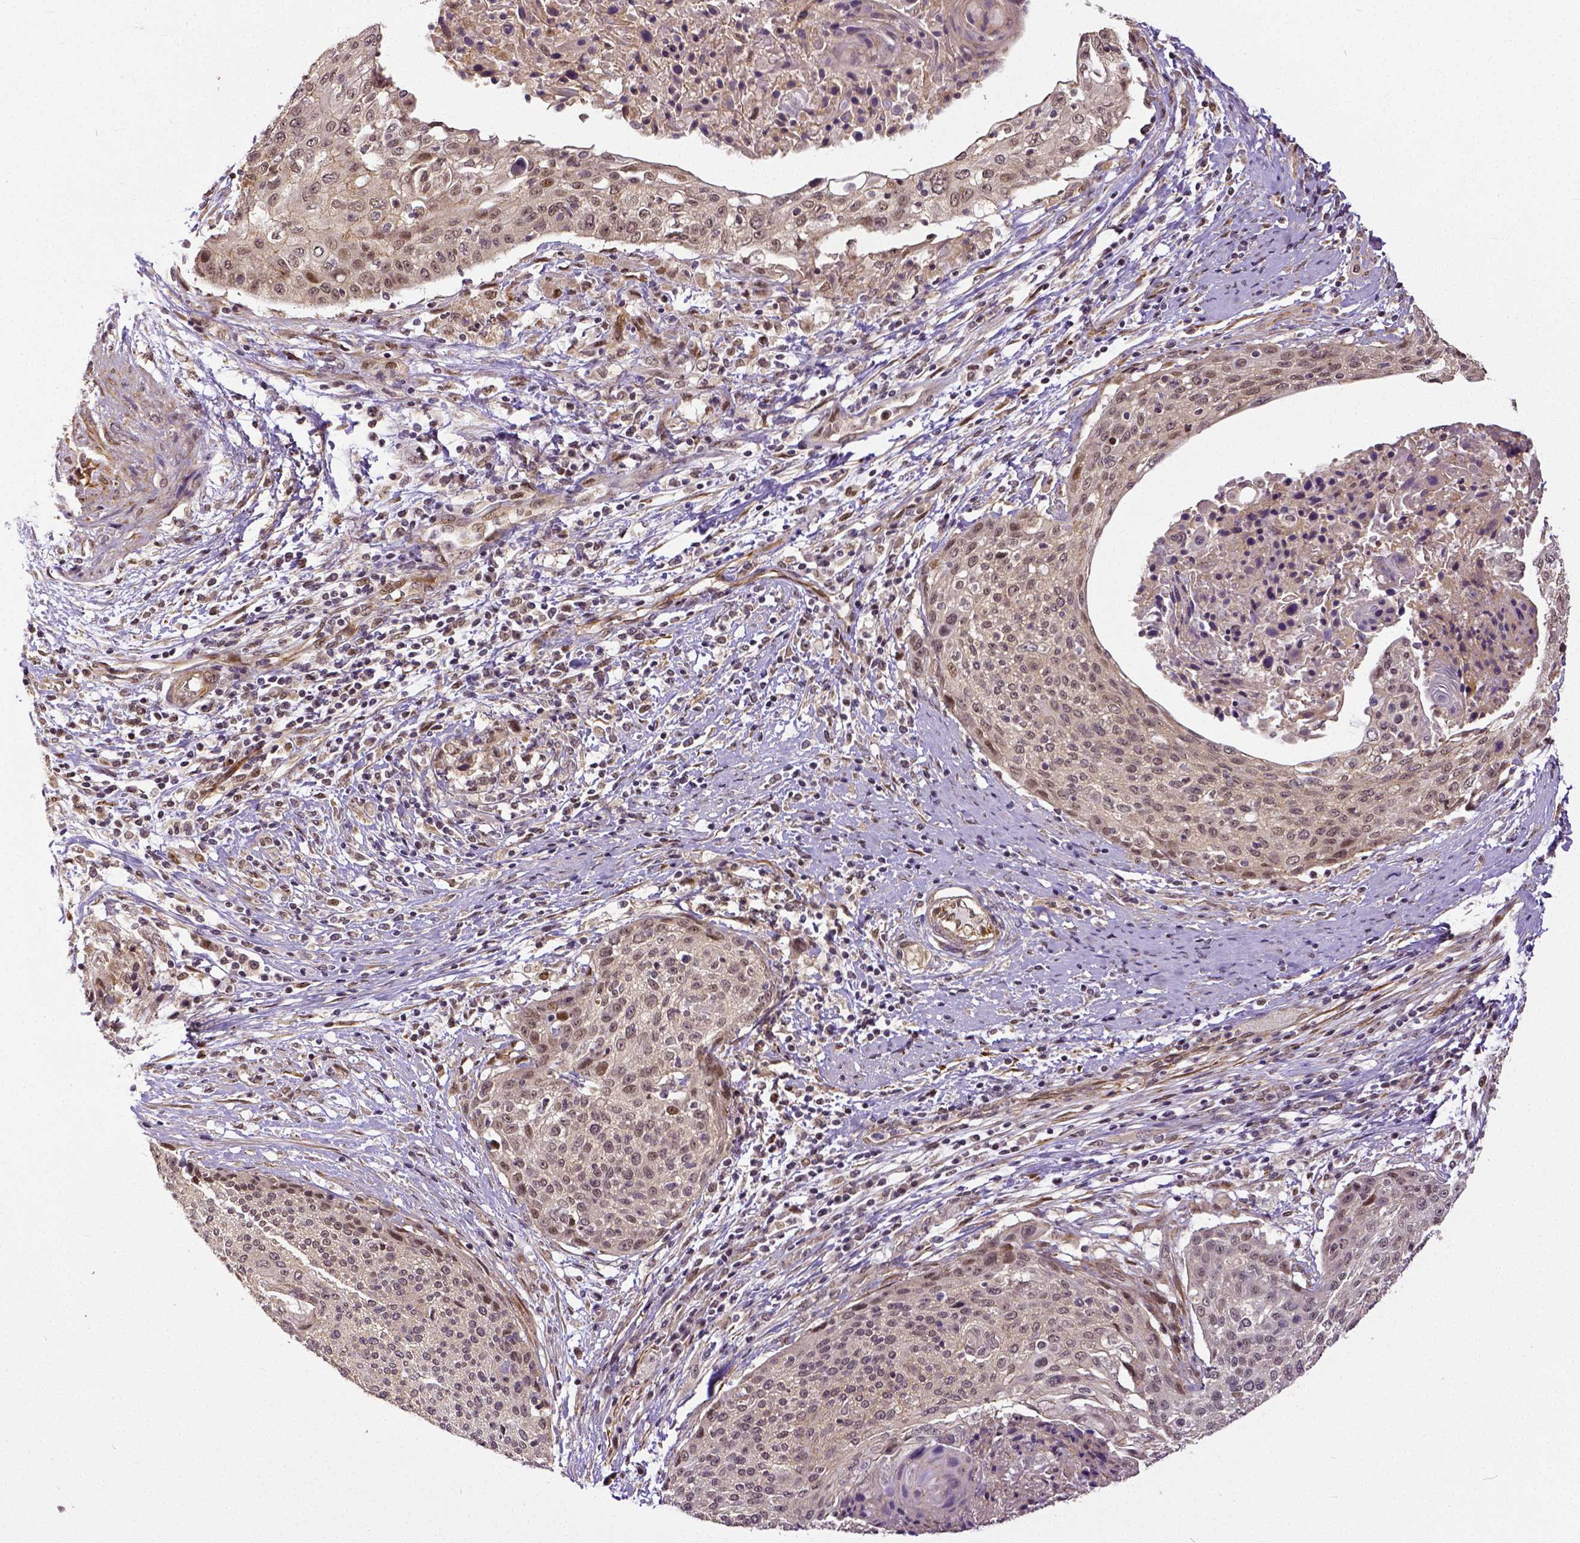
{"staining": {"intensity": "weak", "quantity": "25%-75%", "location": "nuclear"}, "tissue": "cervical cancer", "cell_type": "Tumor cells", "image_type": "cancer", "snomed": [{"axis": "morphology", "description": "Squamous cell carcinoma, NOS"}, {"axis": "topography", "description": "Cervix"}], "caption": "Protein expression analysis of cervical cancer demonstrates weak nuclear expression in approximately 25%-75% of tumor cells.", "gene": "DICER1", "patient": {"sex": "female", "age": 31}}